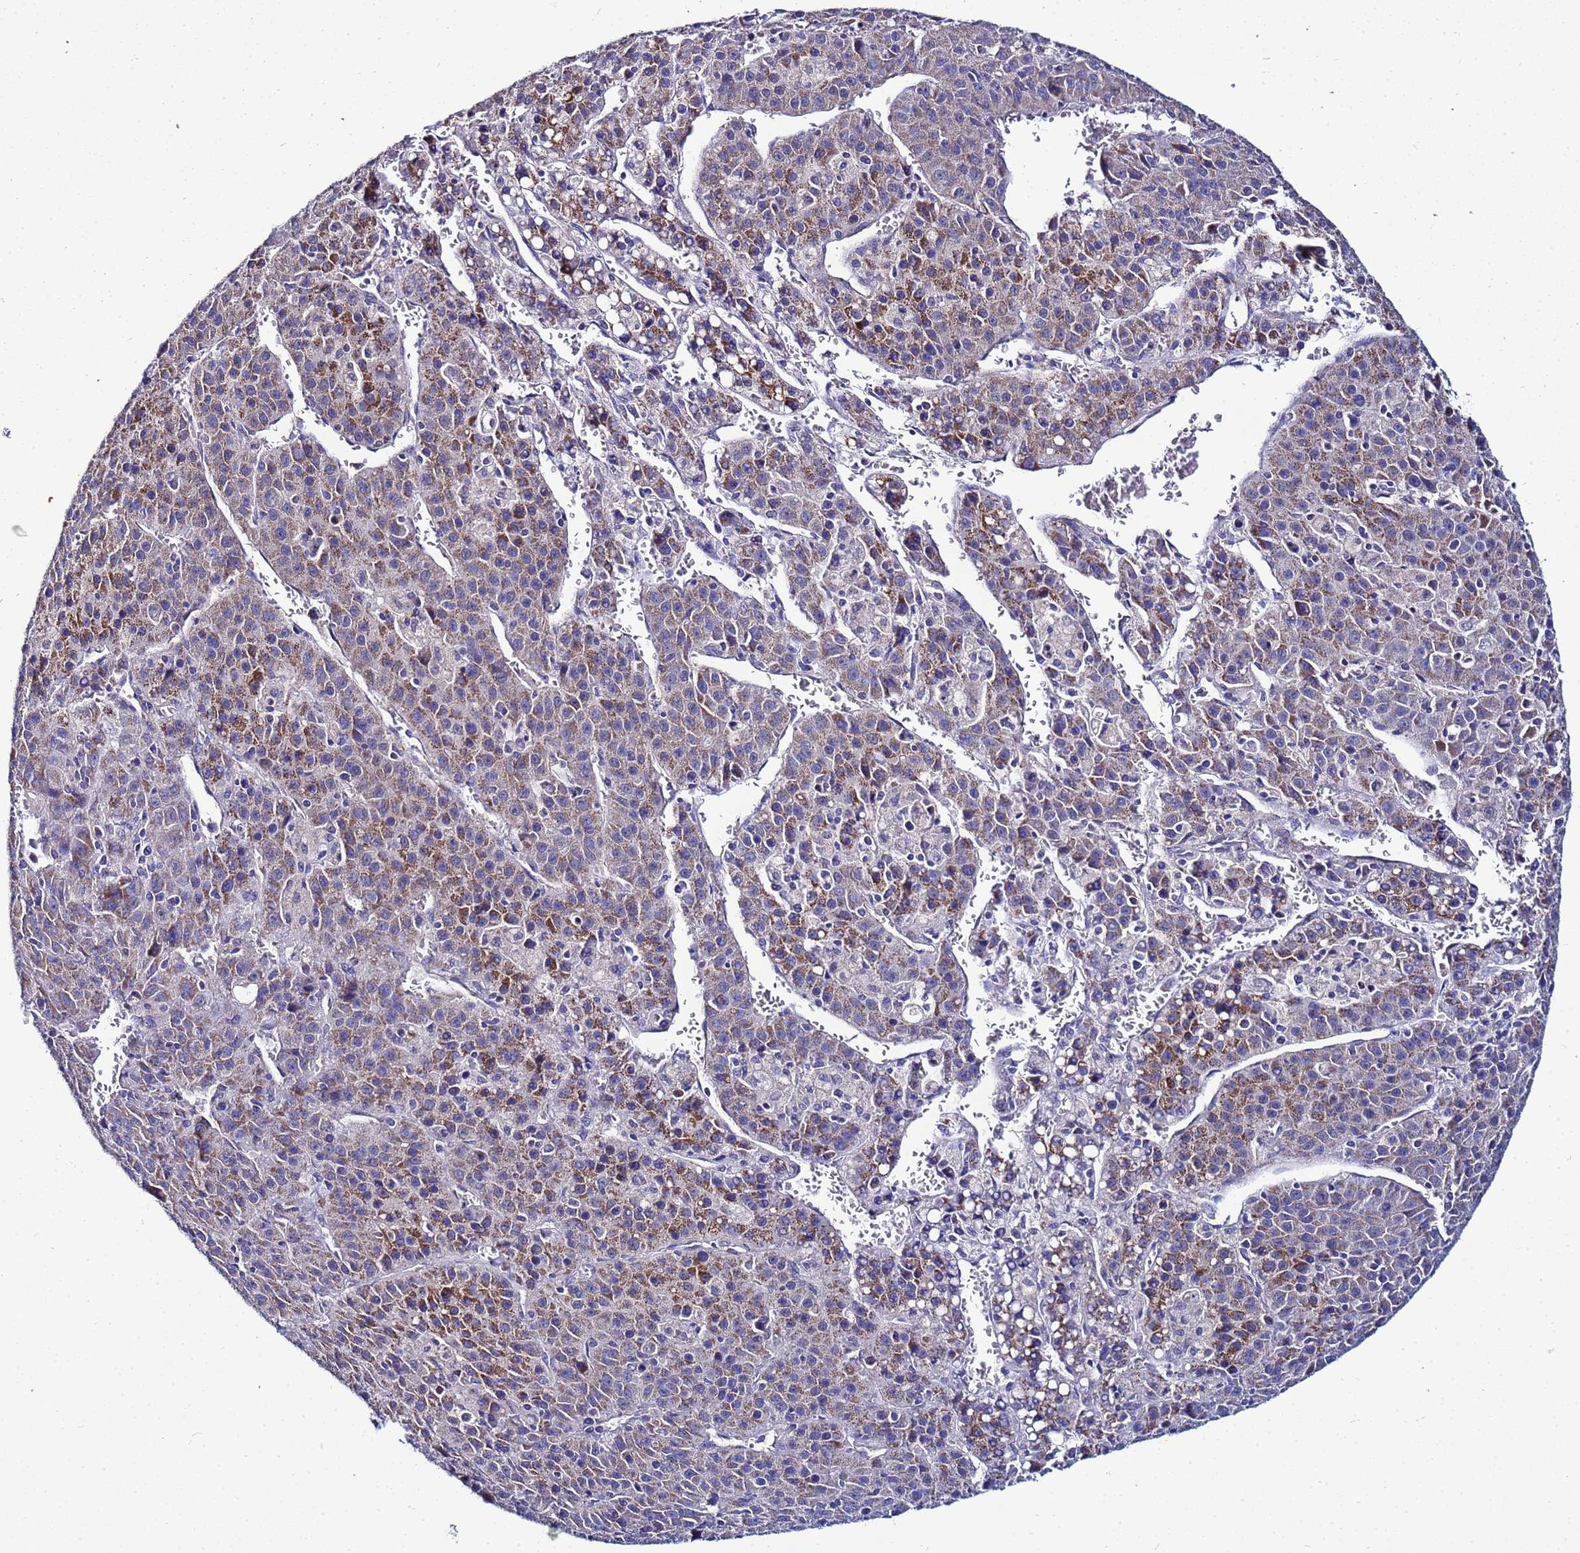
{"staining": {"intensity": "moderate", "quantity": "25%-75%", "location": "cytoplasmic/membranous"}, "tissue": "liver cancer", "cell_type": "Tumor cells", "image_type": "cancer", "snomed": [{"axis": "morphology", "description": "Carcinoma, Hepatocellular, NOS"}, {"axis": "topography", "description": "Liver"}], "caption": "Immunohistochemical staining of liver hepatocellular carcinoma demonstrates moderate cytoplasmic/membranous protein positivity in approximately 25%-75% of tumor cells.", "gene": "FAHD2A", "patient": {"sex": "female", "age": 53}}